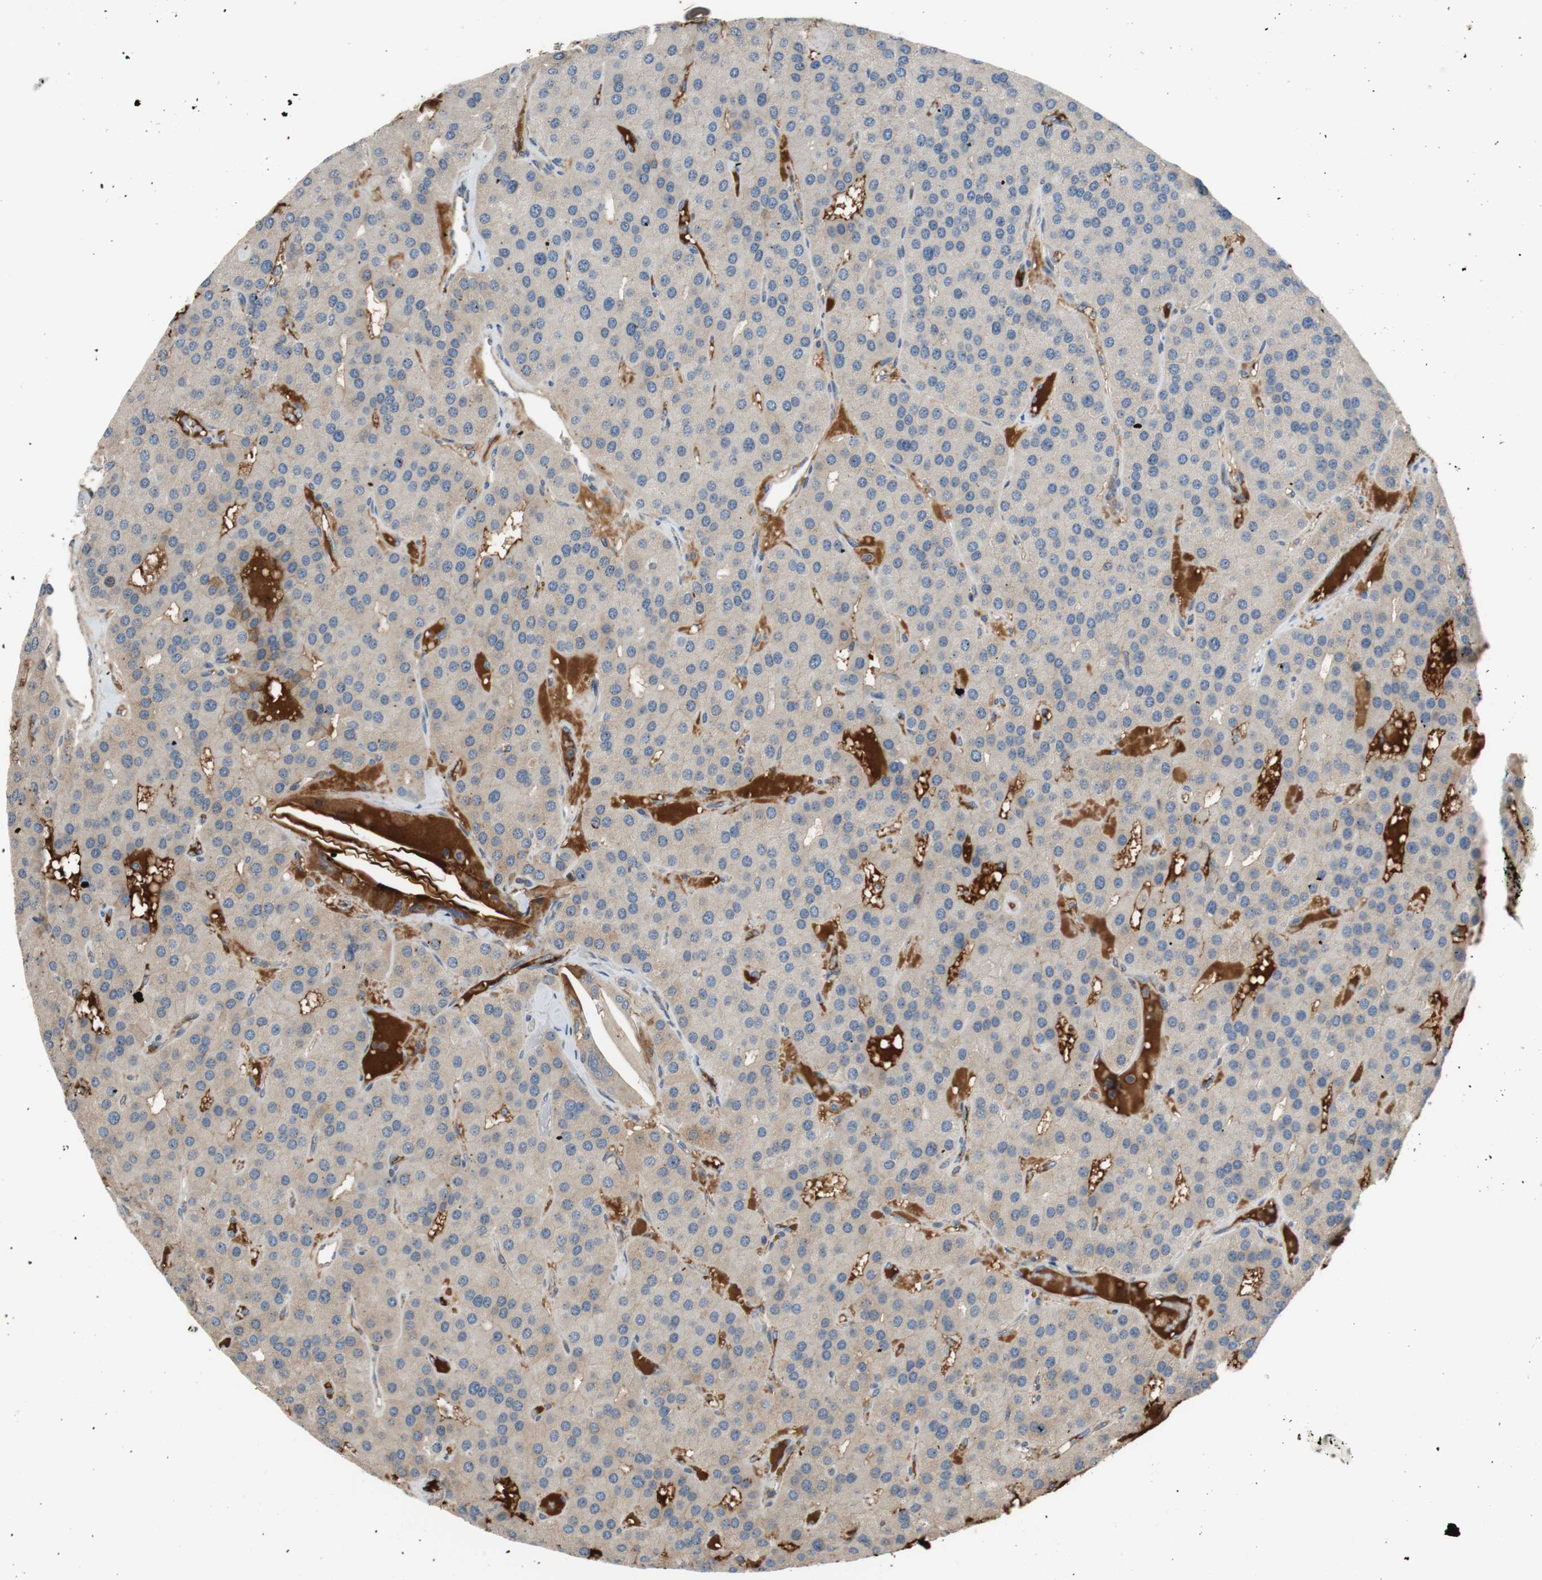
{"staining": {"intensity": "weak", "quantity": "25%-75%", "location": "cytoplasmic/membranous"}, "tissue": "parathyroid gland", "cell_type": "Glandular cells", "image_type": "normal", "snomed": [{"axis": "morphology", "description": "Normal tissue, NOS"}, {"axis": "morphology", "description": "Adenoma, NOS"}, {"axis": "topography", "description": "Parathyroid gland"}], "caption": "An immunohistochemistry (IHC) micrograph of benign tissue is shown. Protein staining in brown shows weak cytoplasmic/membranous positivity in parathyroid gland within glandular cells. (Stains: DAB (3,3'-diaminobenzidine) in brown, nuclei in blue, Microscopy: brightfield microscopy at high magnification).", "gene": "C4A", "patient": {"sex": "female", "age": 86}}